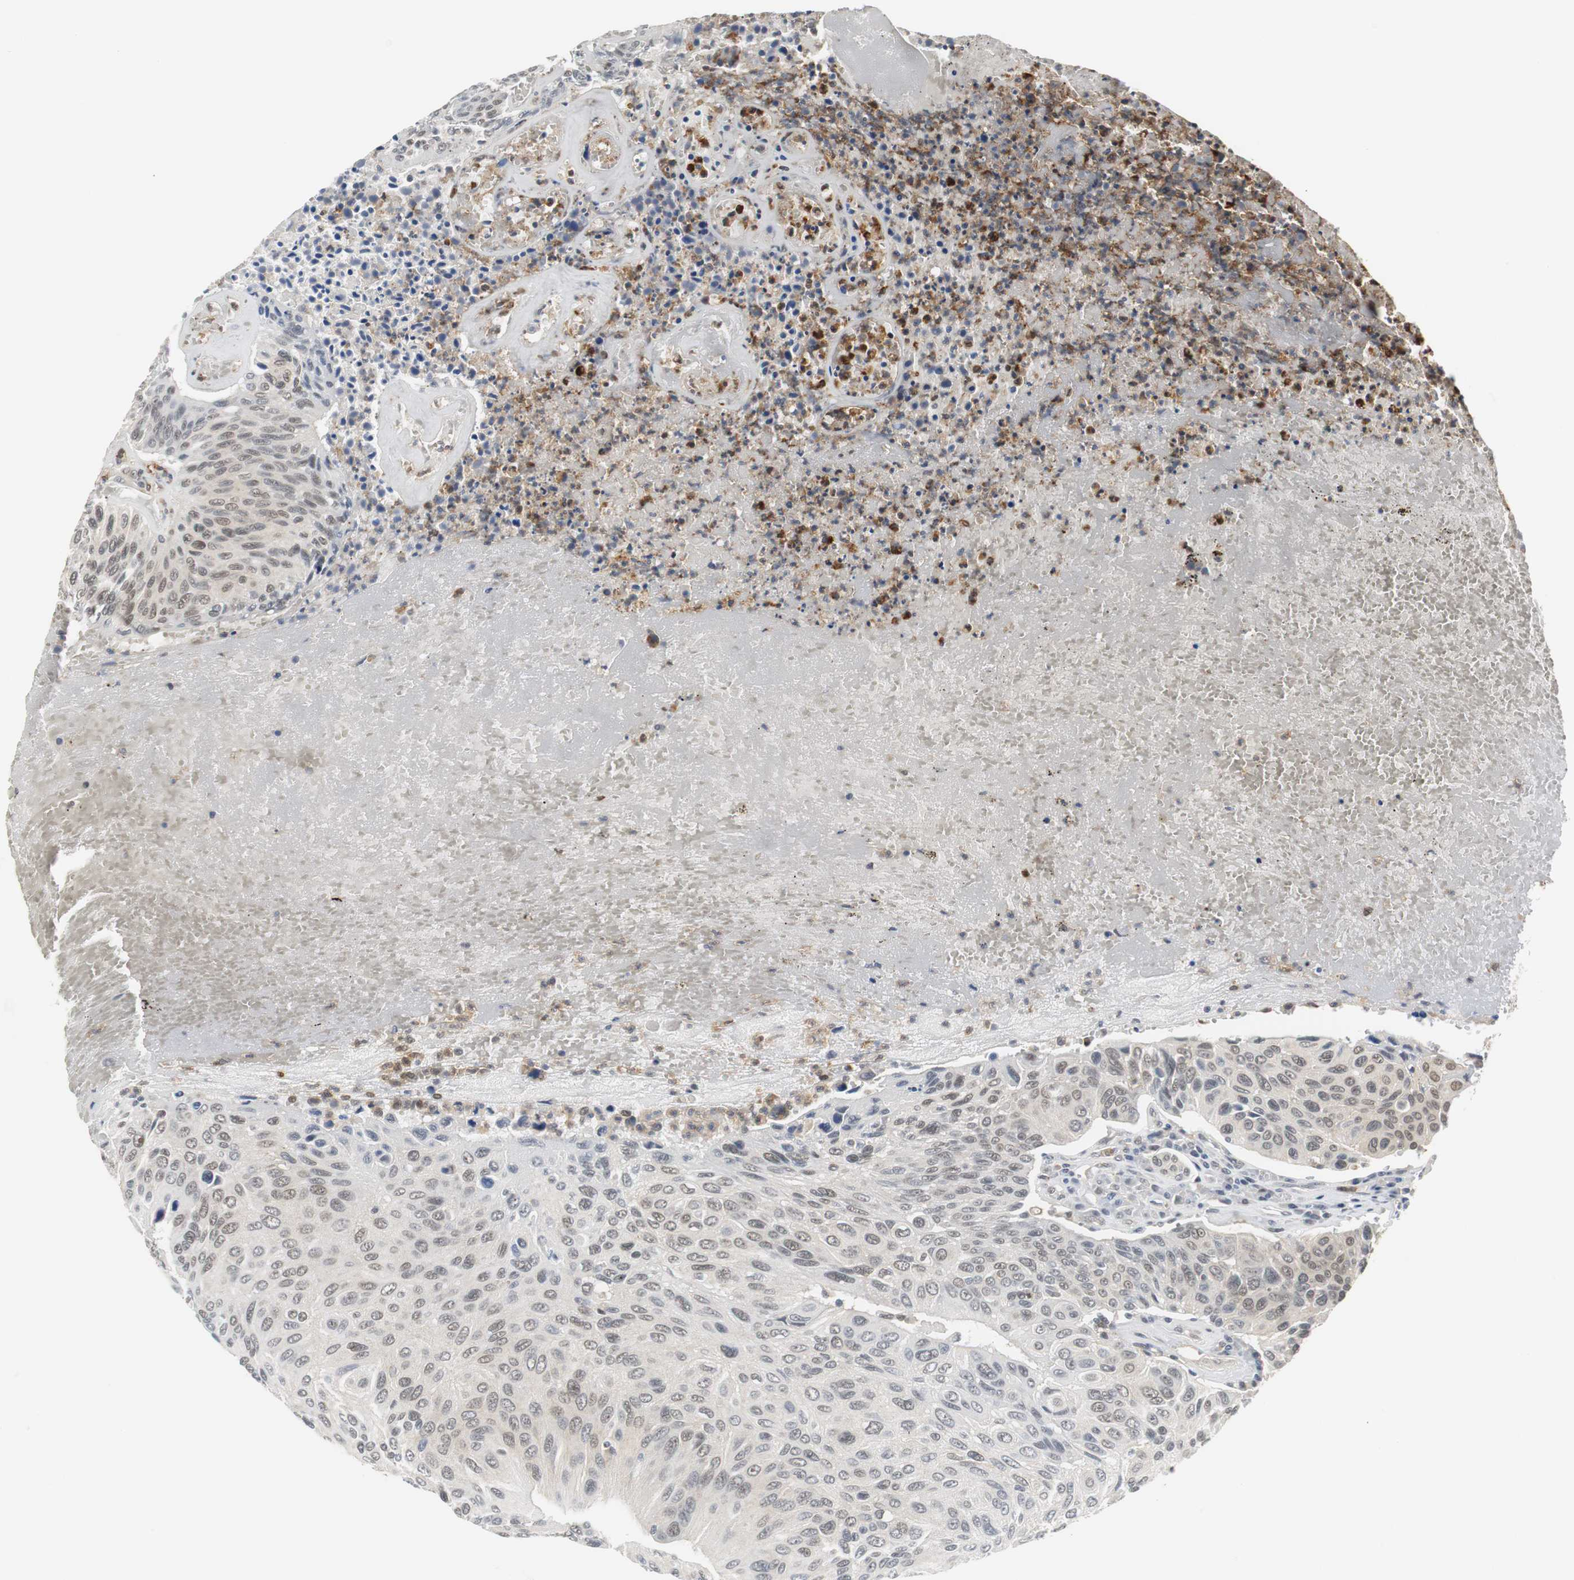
{"staining": {"intensity": "weak", "quantity": "25%-75%", "location": "nuclear"}, "tissue": "urothelial cancer", "cell_type": "Tumor cells", "image_type": "cancer", "snomed": [{"axis": "morphology", "description": "Urothelial carcinoma, High grade"}, {"axis": "topography", "description": "Urinary bladder"}], "caption": "DAB (3,3'-diaminobenzidine) immunohistochemical staining of human high-grade urothelial carcinoma reveals weak nuclear protein positivity in approximately 25%-75% of tumor cells.", "gene": "SIRT1", "patient": {"sex": "male", "age": 66}}